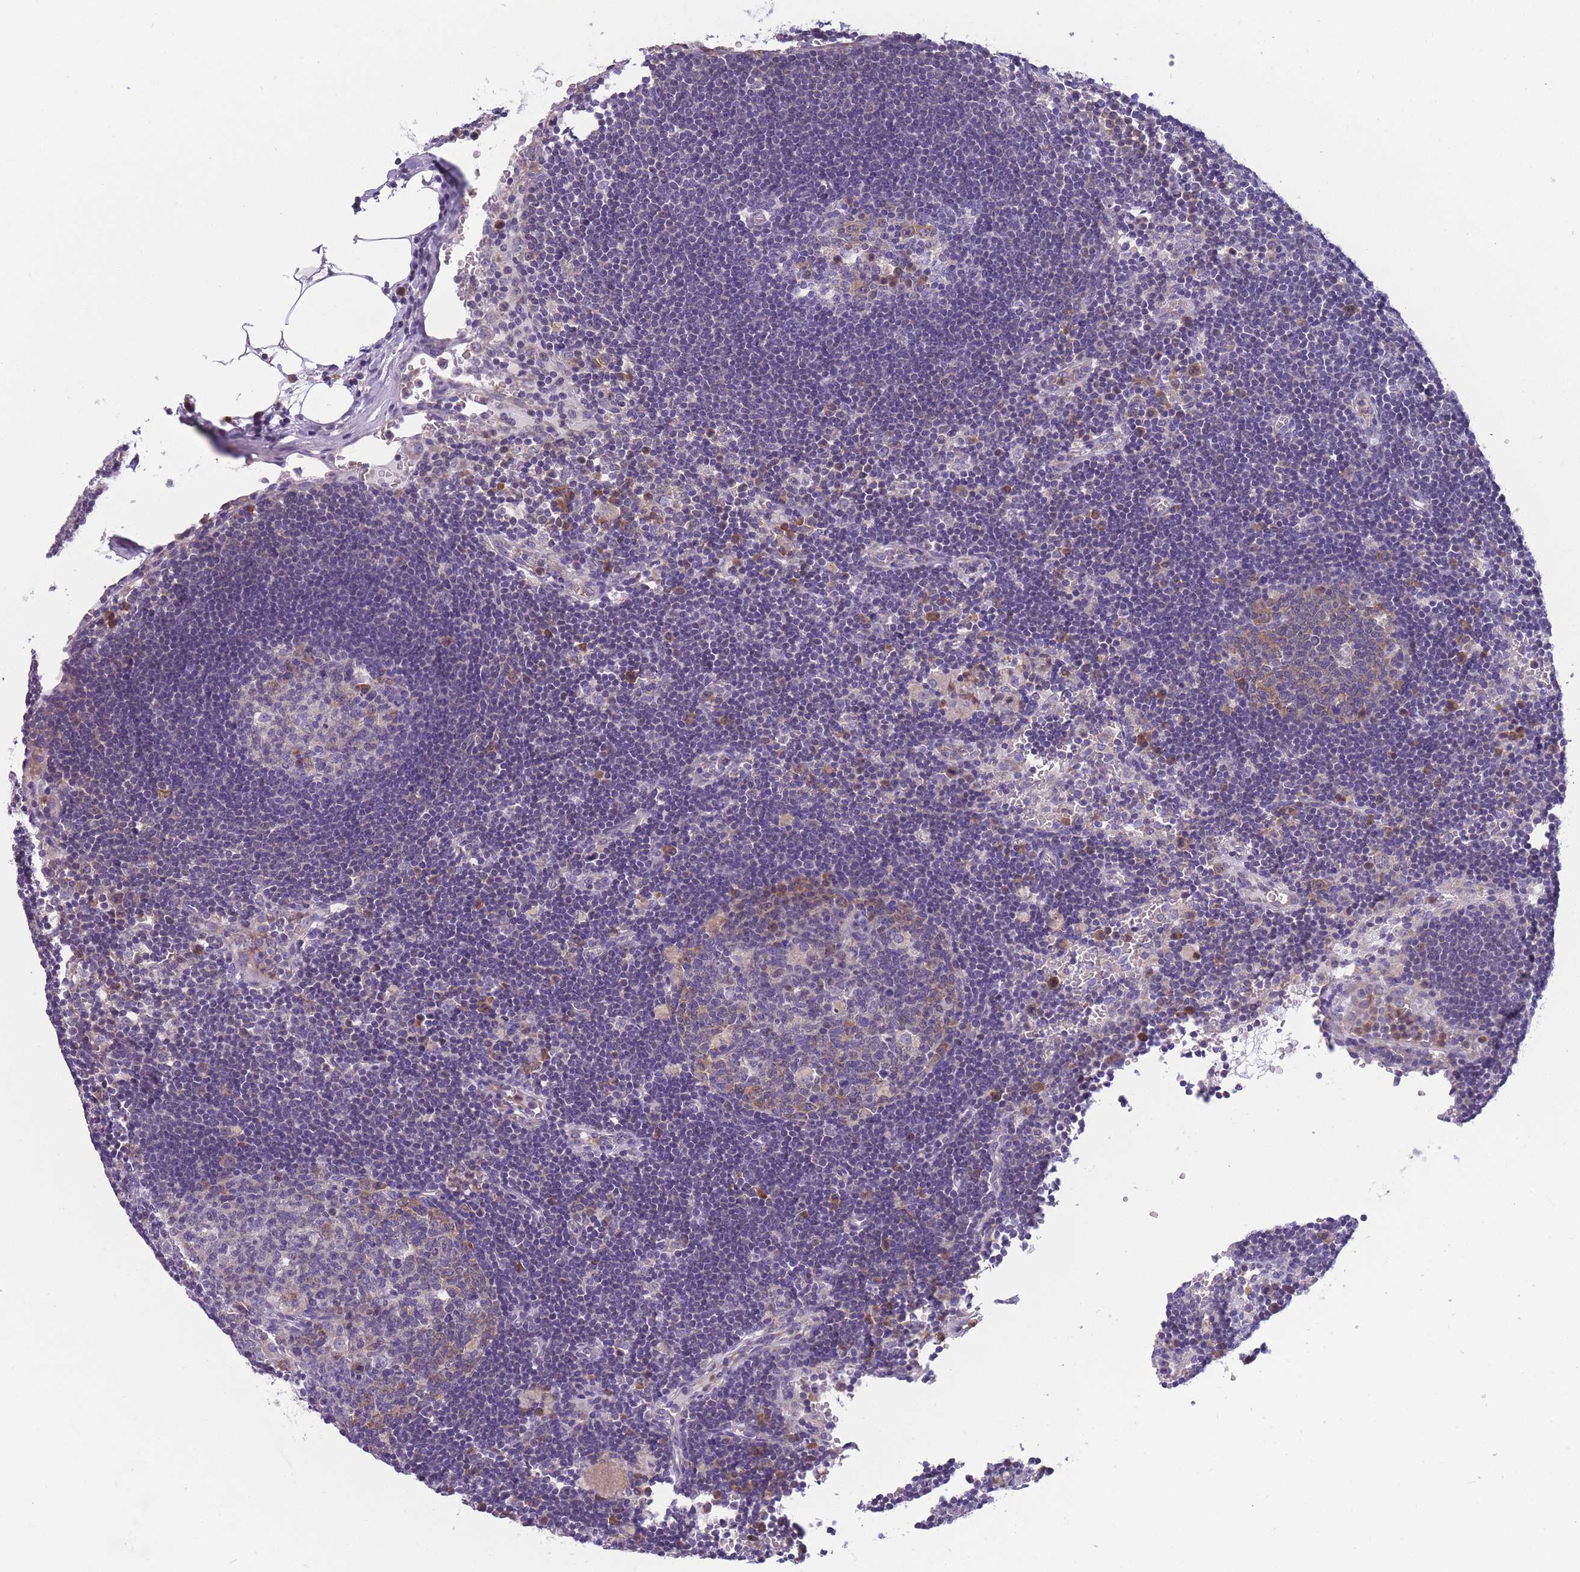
{"staining": {"intensity": "weak", "quantity": "<25%", "location": "cytoplasmic/membranous"}, "tissue": "lymph node", "cell_type": "Germinal center cells", "image_type": "normal", "snomed": [{"axis": "morphology", "description": "Normal tissue, NOS"}, {"axis": "topography", "description": "Lymph node"}], "caption": "An IHC micrograph of unremarkable lymph node is shown. There is no staining in germinal center cells of lymph node.", "gene": "NDUFAF6", "patient": {"sex": "male", "age": 62}}